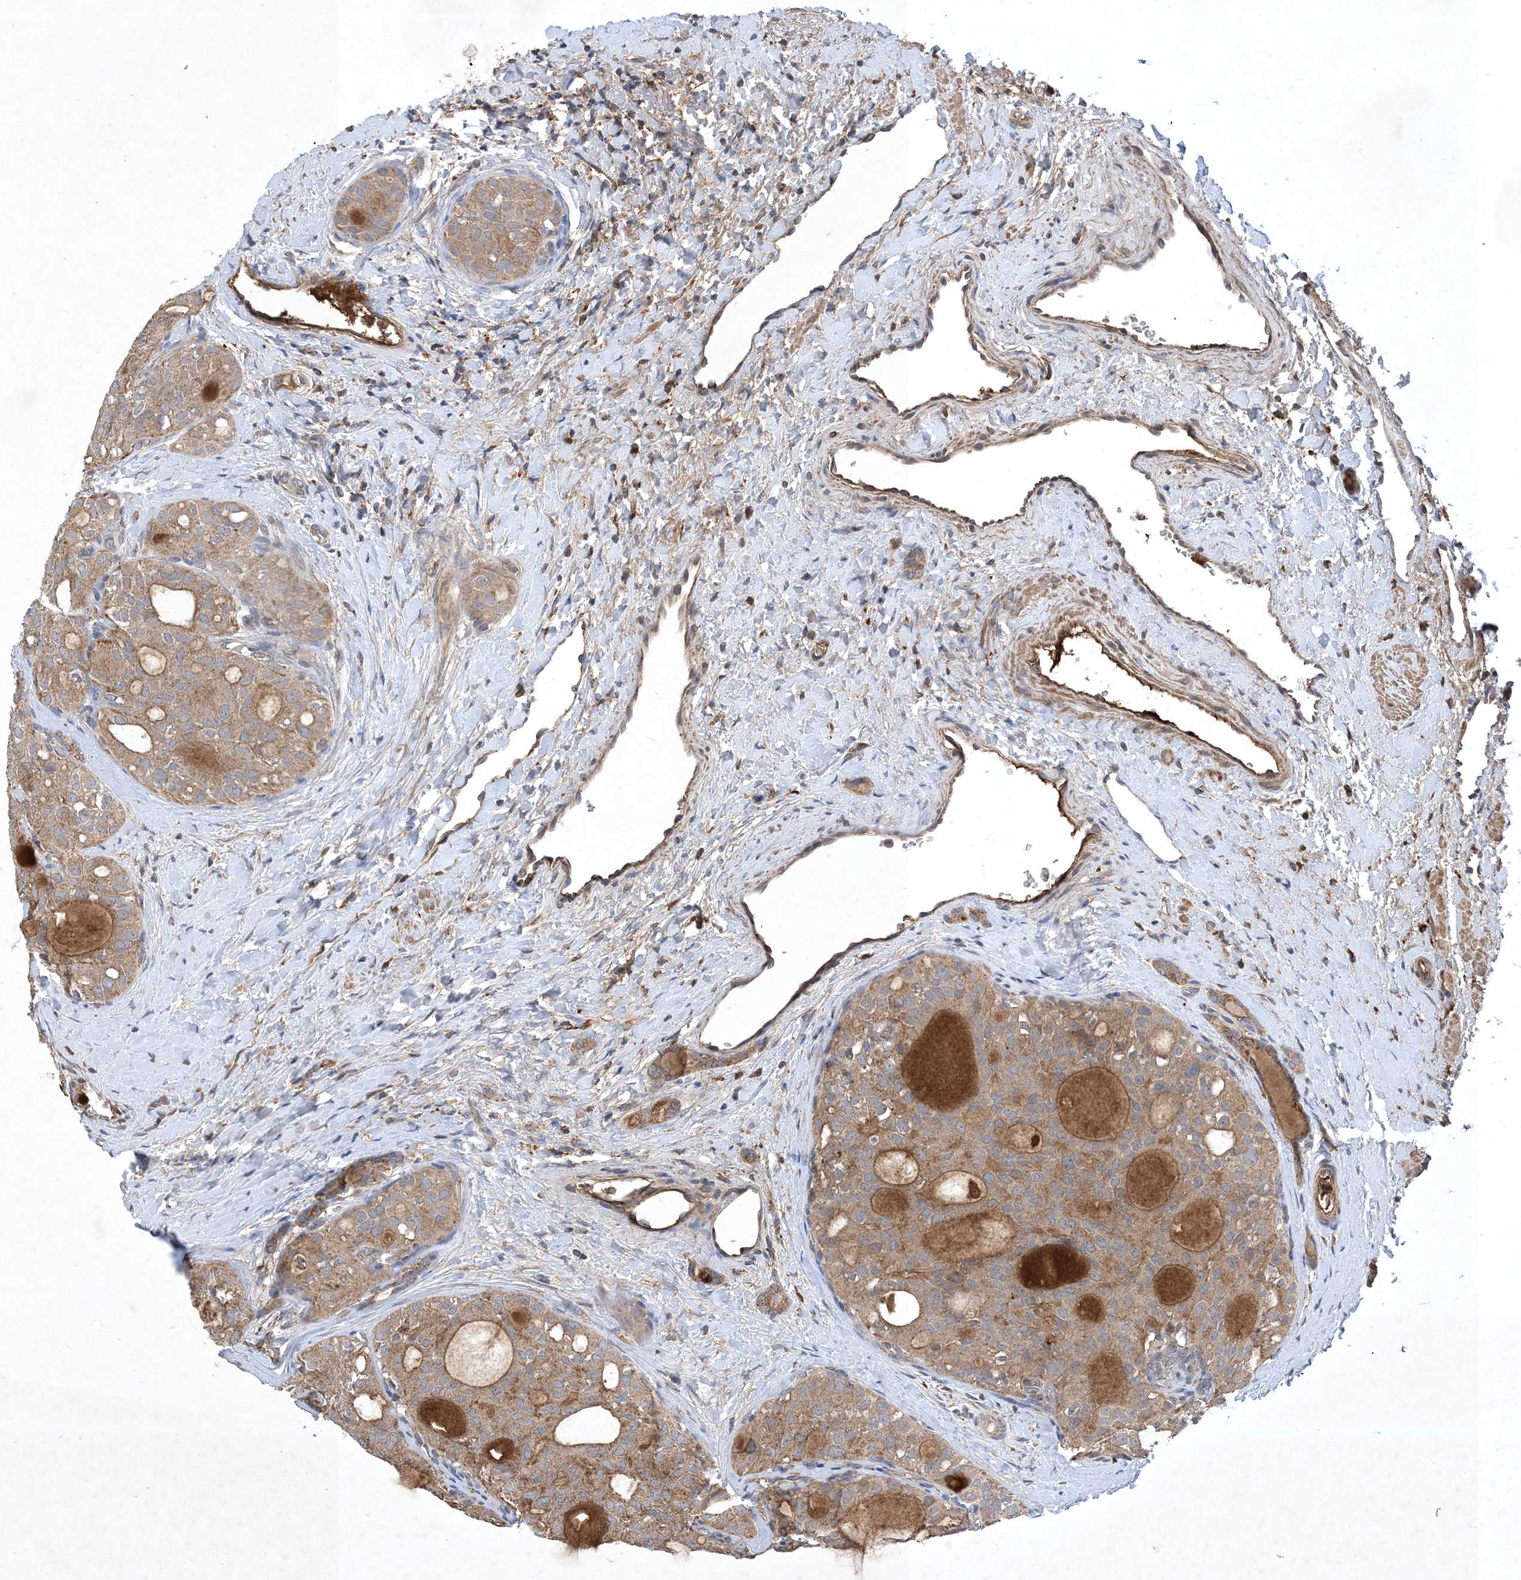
{"staining": {"intensity": "moderate", "quantity": ">75%", "location": "cytoplasmic/membranous"}, "tissue": "thyroid cancer", "cell_type": "Tumor cells", "image_type": "cancer", "snomed": [{"axis": "morphology", "description": "Follicular adenoma carcinoma, NOS"}, {"axis": "topography", "description": "Thyroid gland"}], "caption": "The histopathology image demonstrates staining of thyroid follicular adenoma carcinoma, revealing moderate cytoplasmic/membranous protein staining (brown color) within tumor cells.", "gene": "STK19", "patient": {"sex": "male", "age": 75}}